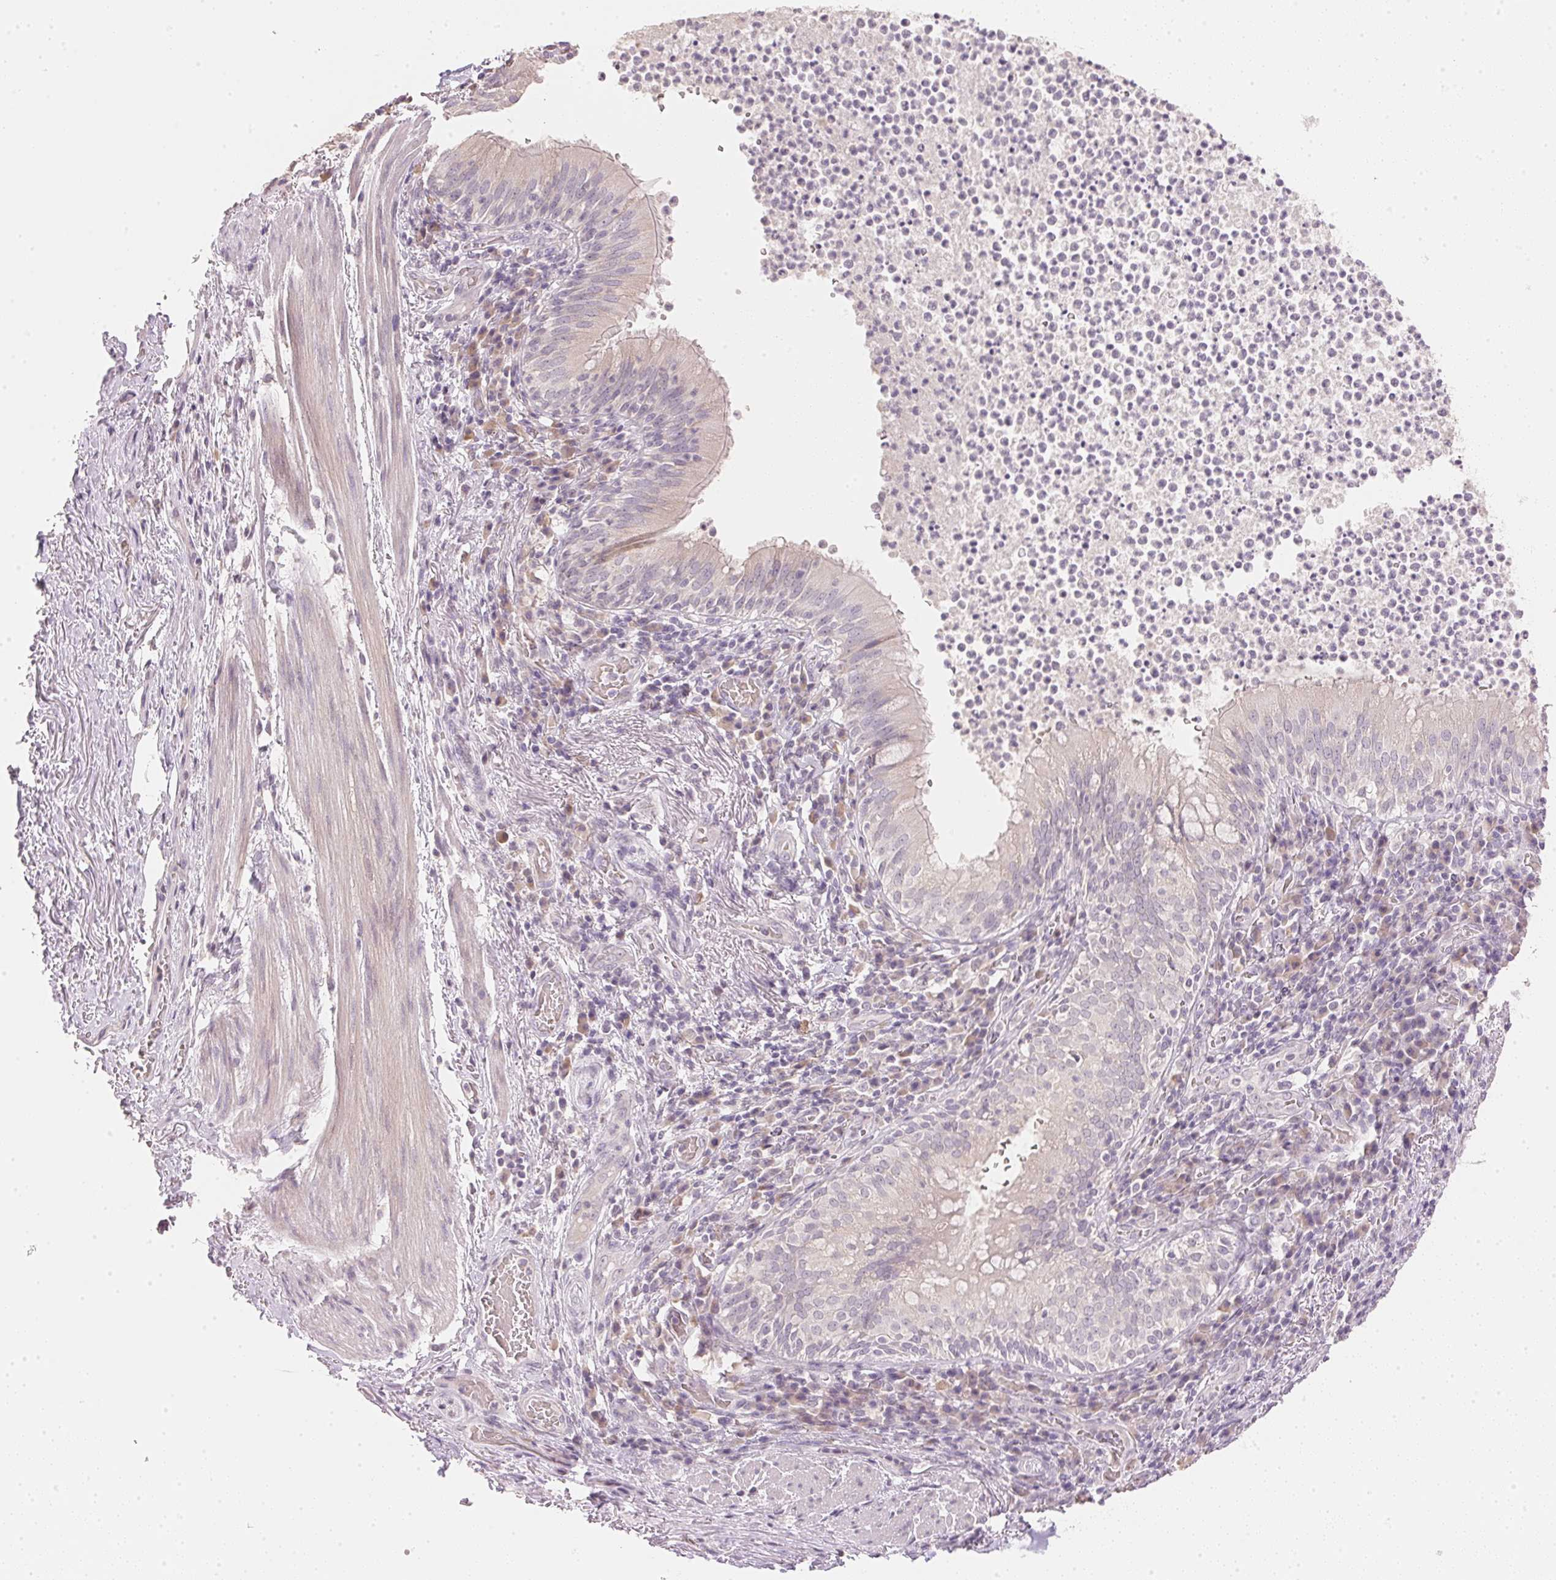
{"staining": {"intensity": "negative", "quantity": "none", "location": "none"}, "tissue": "bronchus", "cell_type": "Respiratory epithelial cells", "image_type": "normal", "snomed": [{"axis": "morphology", "description": "Normal tissue, NOS"}, {"axis": "topography", "description": "Lymph node"}, {"axis": "topography", "description": "Bronchus"}], "caption": "An image of bronchus stained for a protein shows no brown staining in respiratory epithelial cells.", "gene": "DHCR24", "patient": {"sex": "male", "age": 56}}